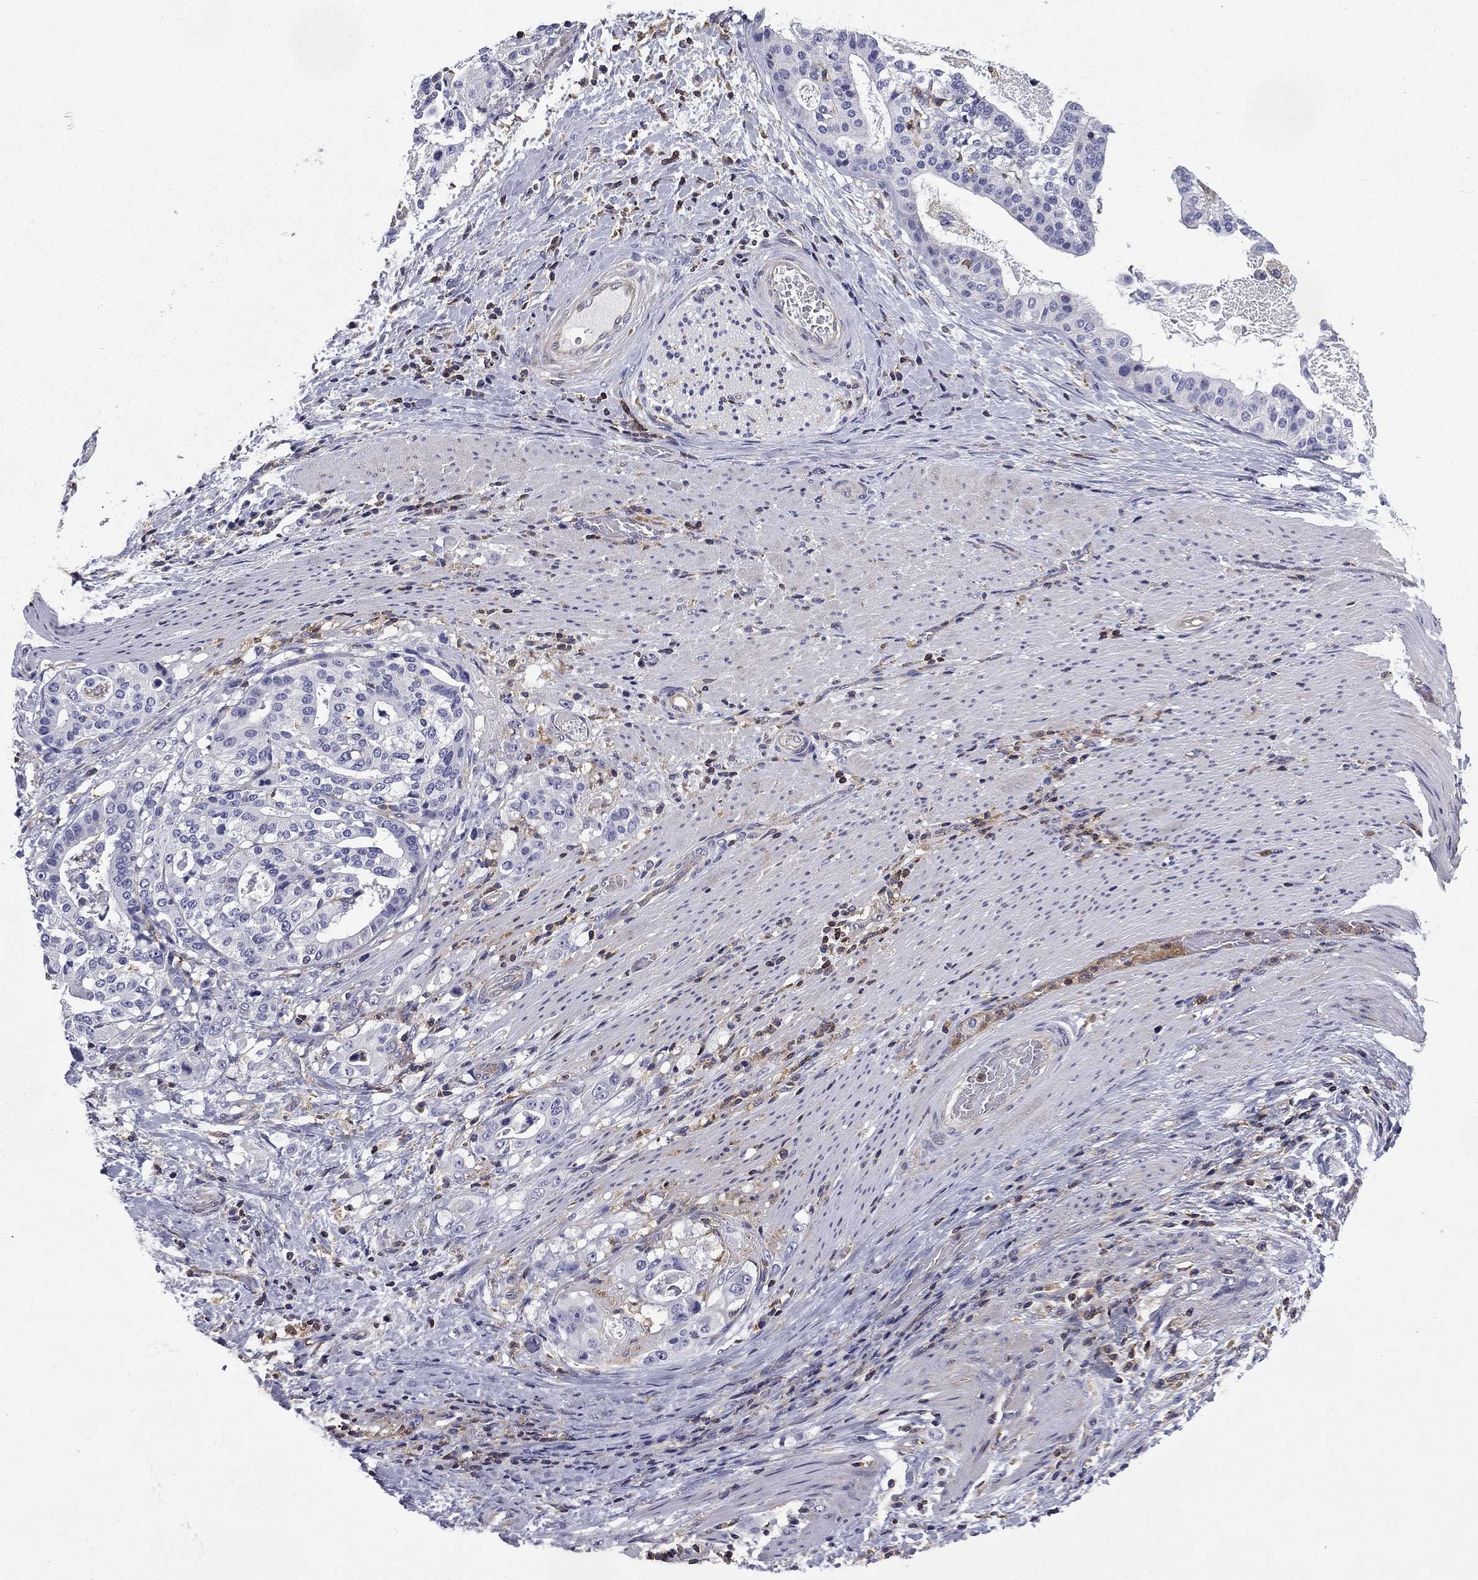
{"staining": {"intensity": "negative", "quantity": "none", "location": "none"}, "tissue": "stomach cancer", "cell_type": "Tumor cells", "image_type": "cancer", "snomed": [{"axis": "morphology", "description": "Adenocarcinoma, NOS"}, {"axis": "topography", "description": "Stomach"}], "caption": "IHC photomicrograph of adenocarcinoma (stomach) stained for a protein (brown), which demonstrates no positivity in tumor cells.", "gene": "ARHGAP45", "patient": {"sex": "male", "age": 48}}